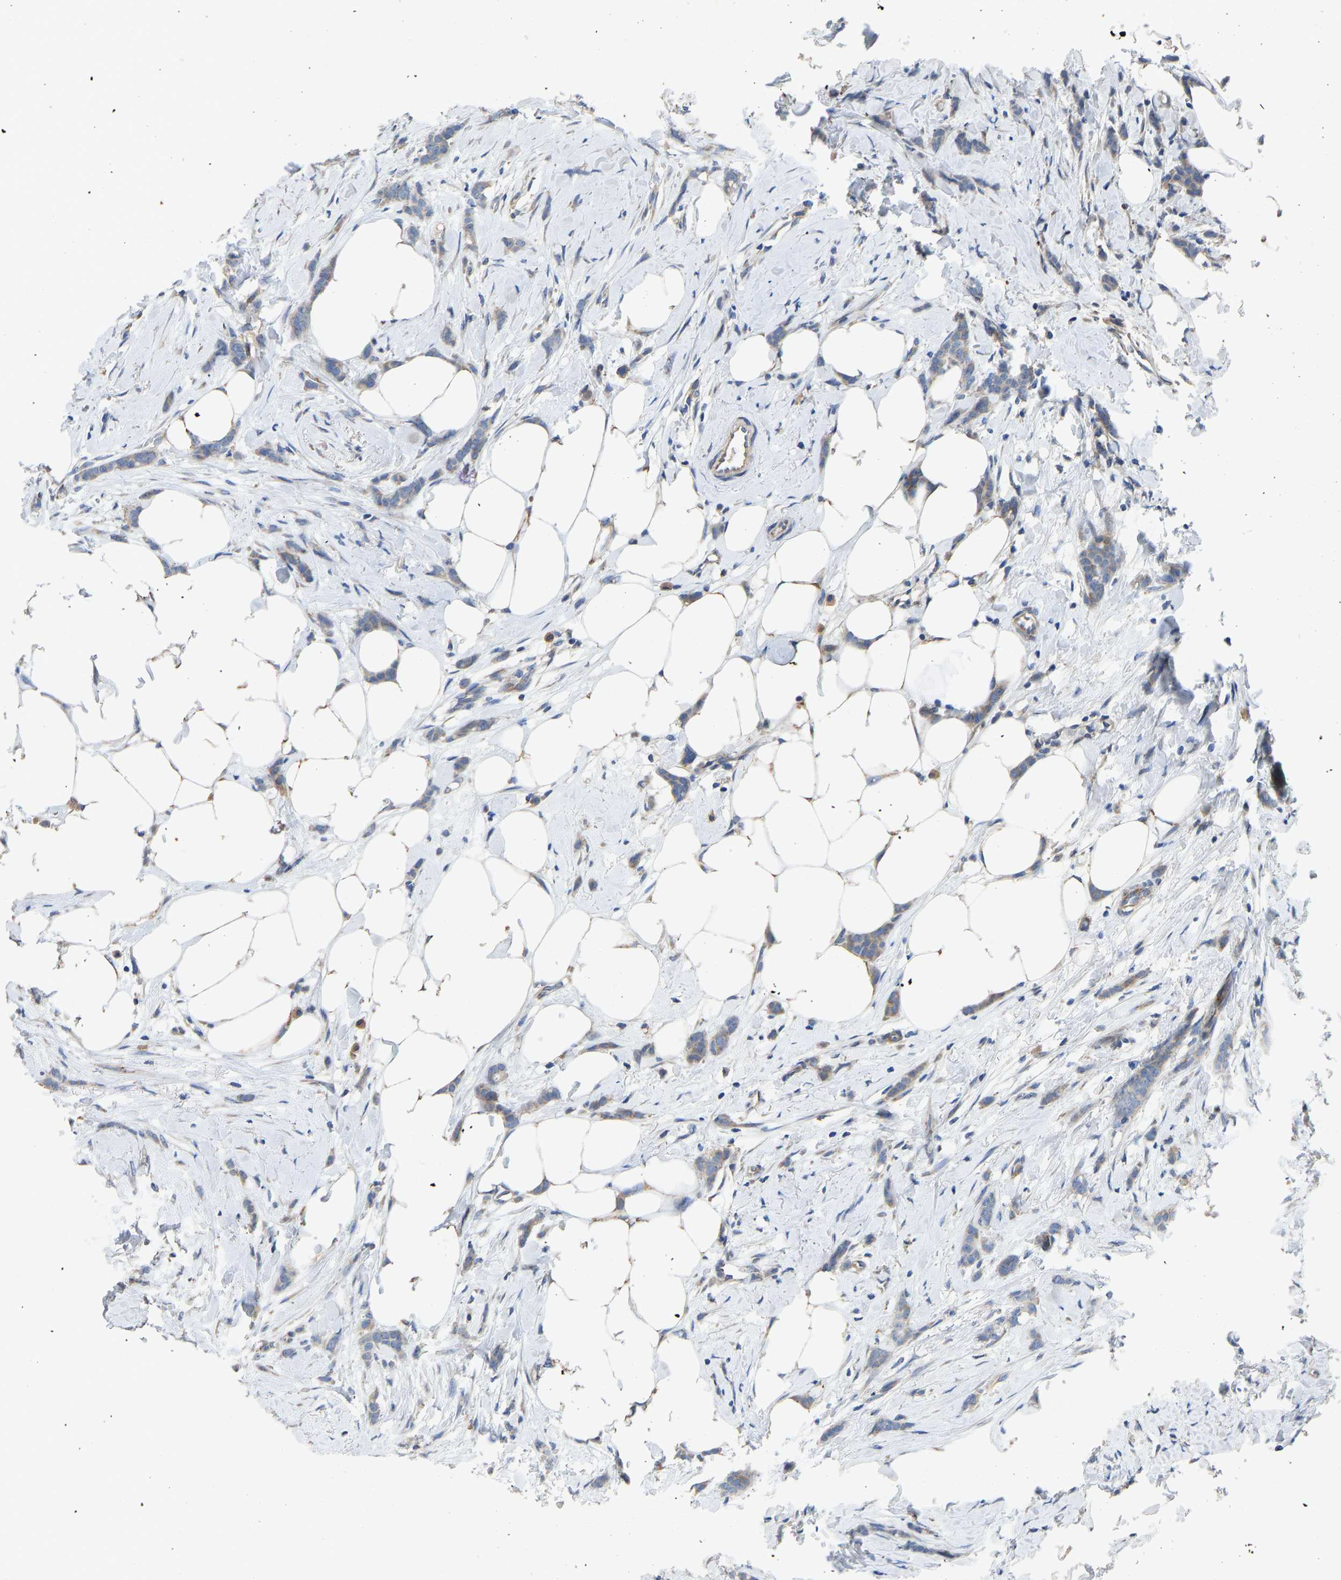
{"staining": {"intensity": "weak", "quantity": "<25%", "location": "cytoplasmic/membranous"}, "tissue": "breast cancer", "cell_type": "Tumor cells", "image_type": "cancer", "snomed": [{"axis": "morphology", "description": "Lobular carcinoma, in situ"}, {"axis": "morphology", "description": "Lobular carcinoma"}, {"axis": "topography", "description": "Breast"}], "caption": "Immunohistochemistry (IHC) of breast cancer (lobular carcinoma in situ) reveals no expression in tumor cells.", "gene": "TMEM150A", "patient": {"sex": "female", "age": 41}}